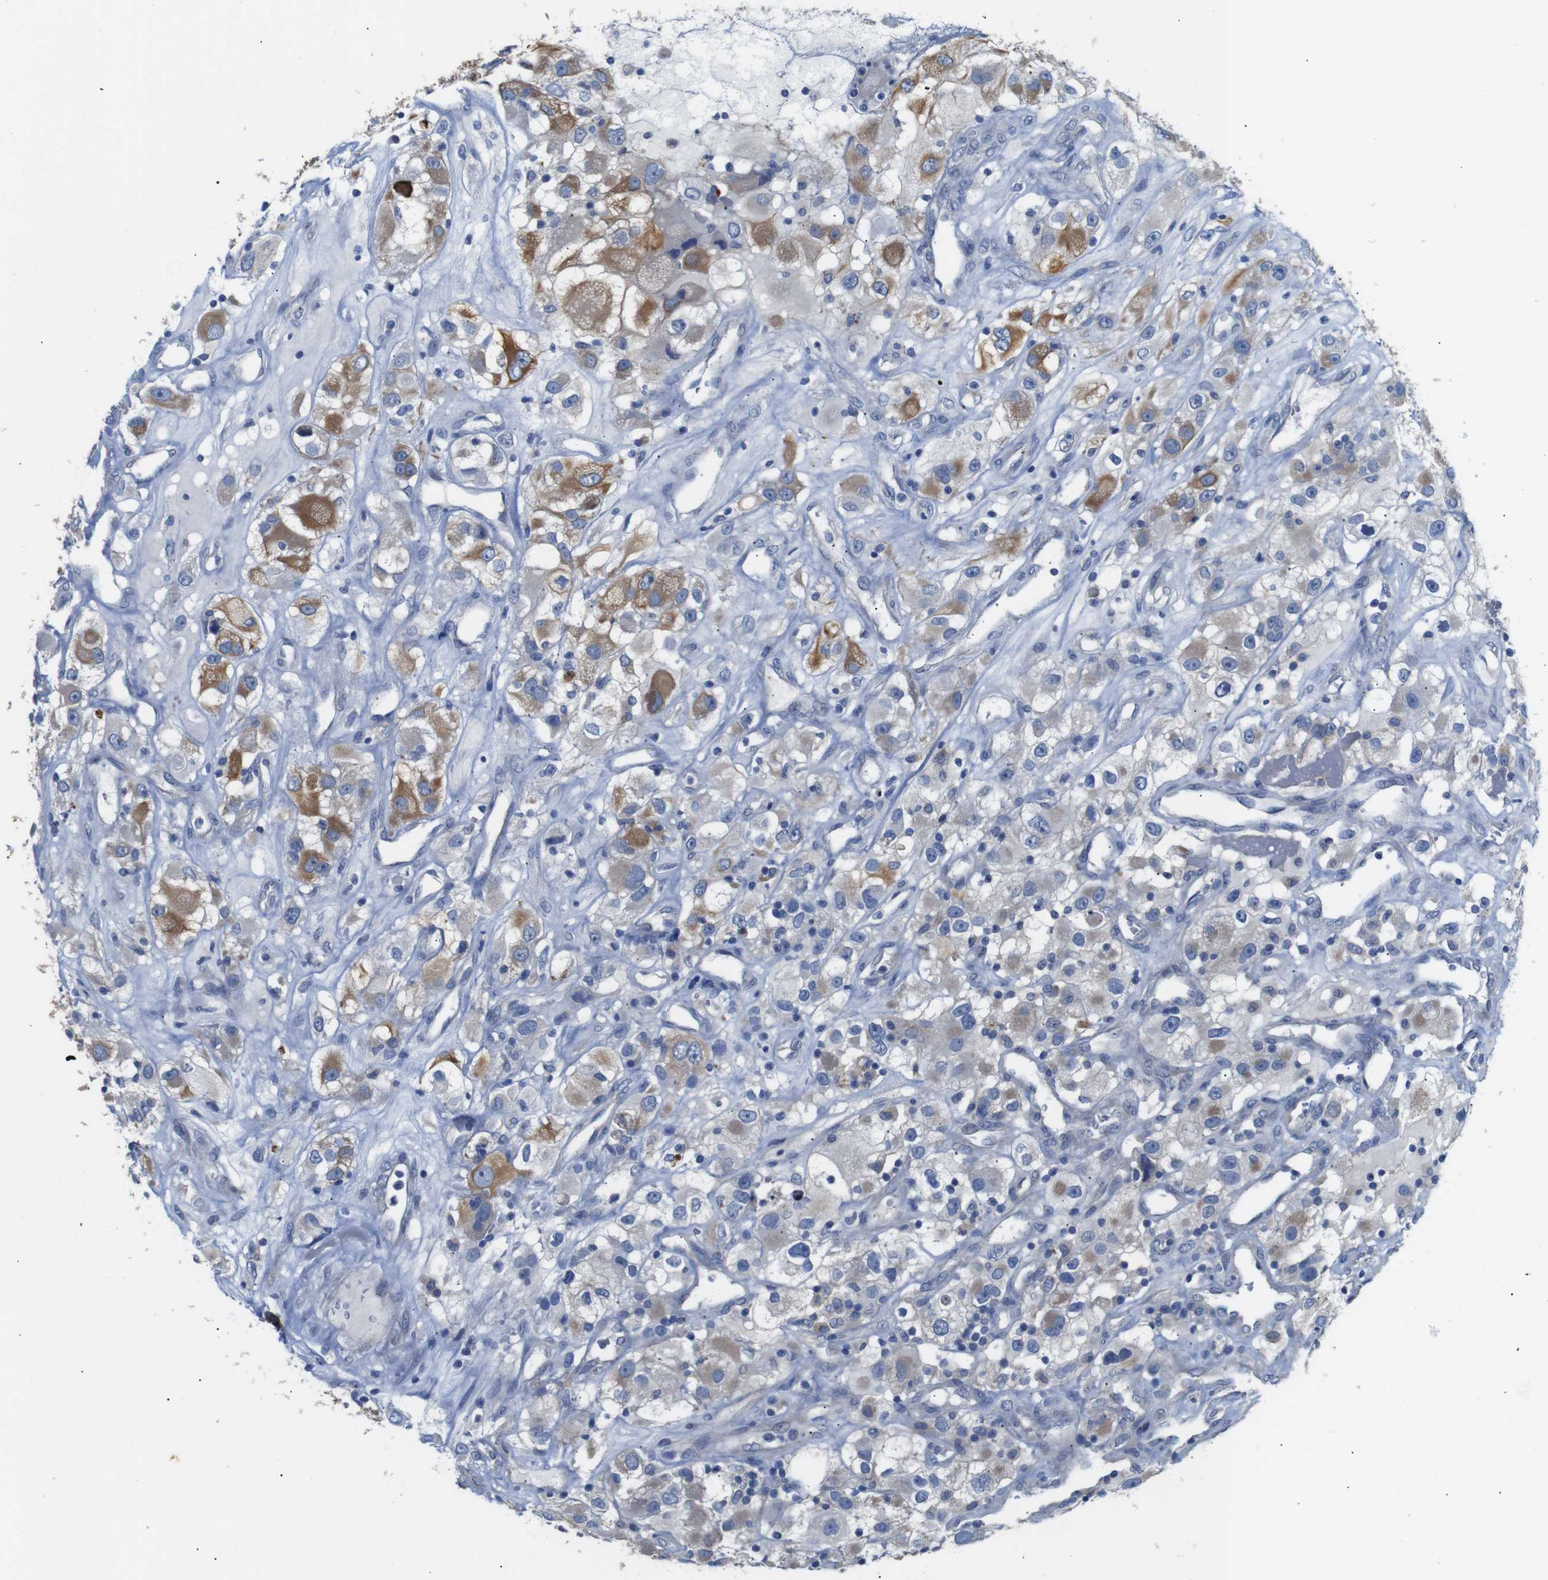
{"staining": {"intensity": "moderate", "quantity": ">75%", "location": "cytoplasmic/membranous"}, "tissue": "renal cancer", "cell_type": "Tumor cells", "image_type": "cancer", "snomed": [{"axis": "morphology", "description": "Adenocarcinoma, NOS"}, {"axis": "topography", "description": "Kidney"}], "caption": "DAB (3,3'-diaminobenzidine) immunohistochemical staining of human renal adenocarcinoma shows moderate cytoplasmic/membranous protein staining in about >75% of tumor cells.", "gene": "ALOX15", "patient": {"sex": "female", "age": 52}}